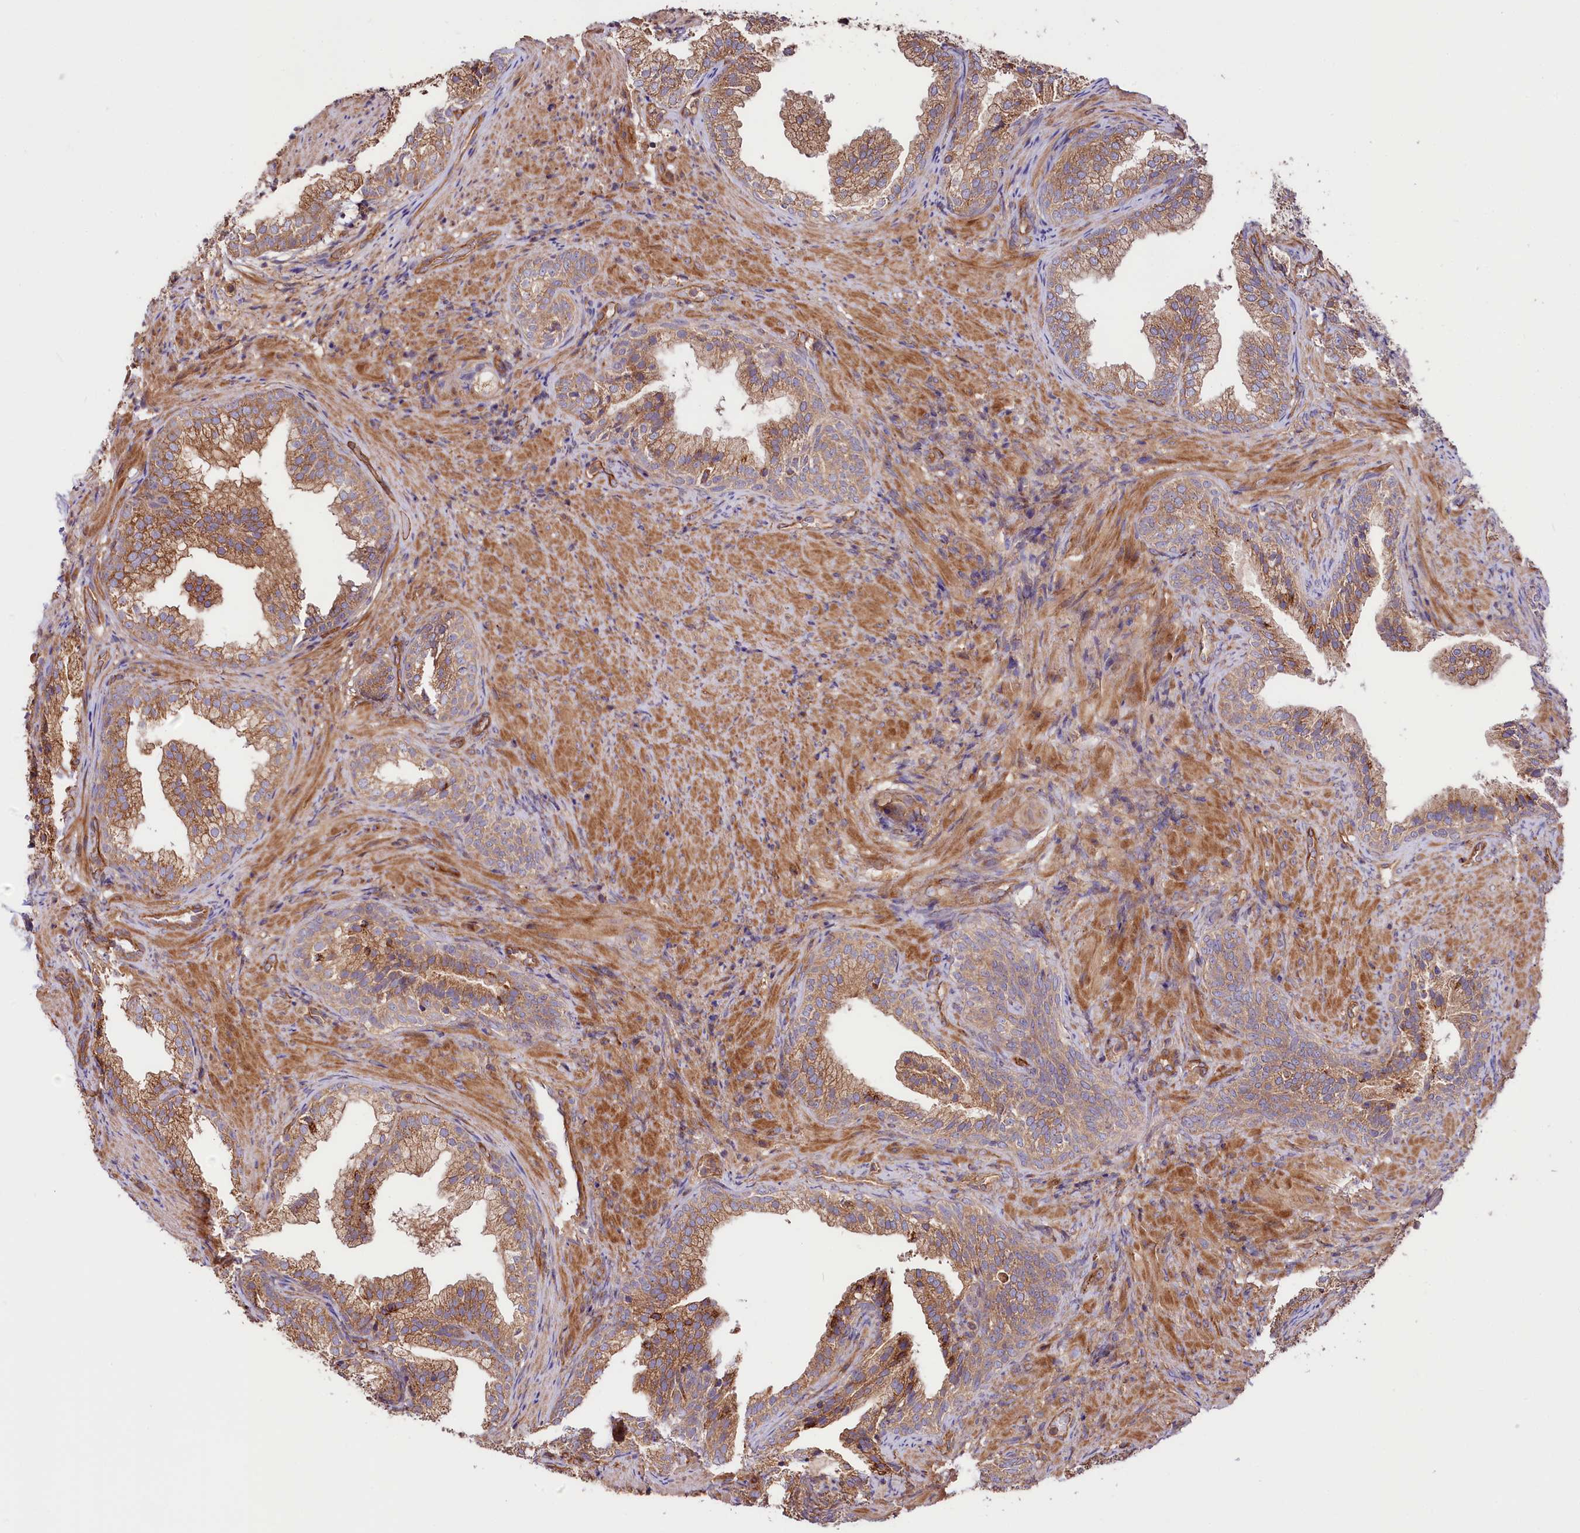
{"staining": {"intensity": "strong", "quantity": ">75%", "location": "cytoplasmic/membranous"}, "tissue": "prostate", "cell_type": "Glandular cells", "image_type": "normal", "snomed": [{"axis": "morphology", "description": "Normal tissue, NOS"}, {"axis": "topography", "description": "Prostate"}], "caption": "Unremarkable prostate displays strong cytoplasmic/membranous staining in approximately >75% of glandular cells, visualized by immunohistochemistry.", "gene": "CEP295", "patient": {"sex": "male", "age": 76}}